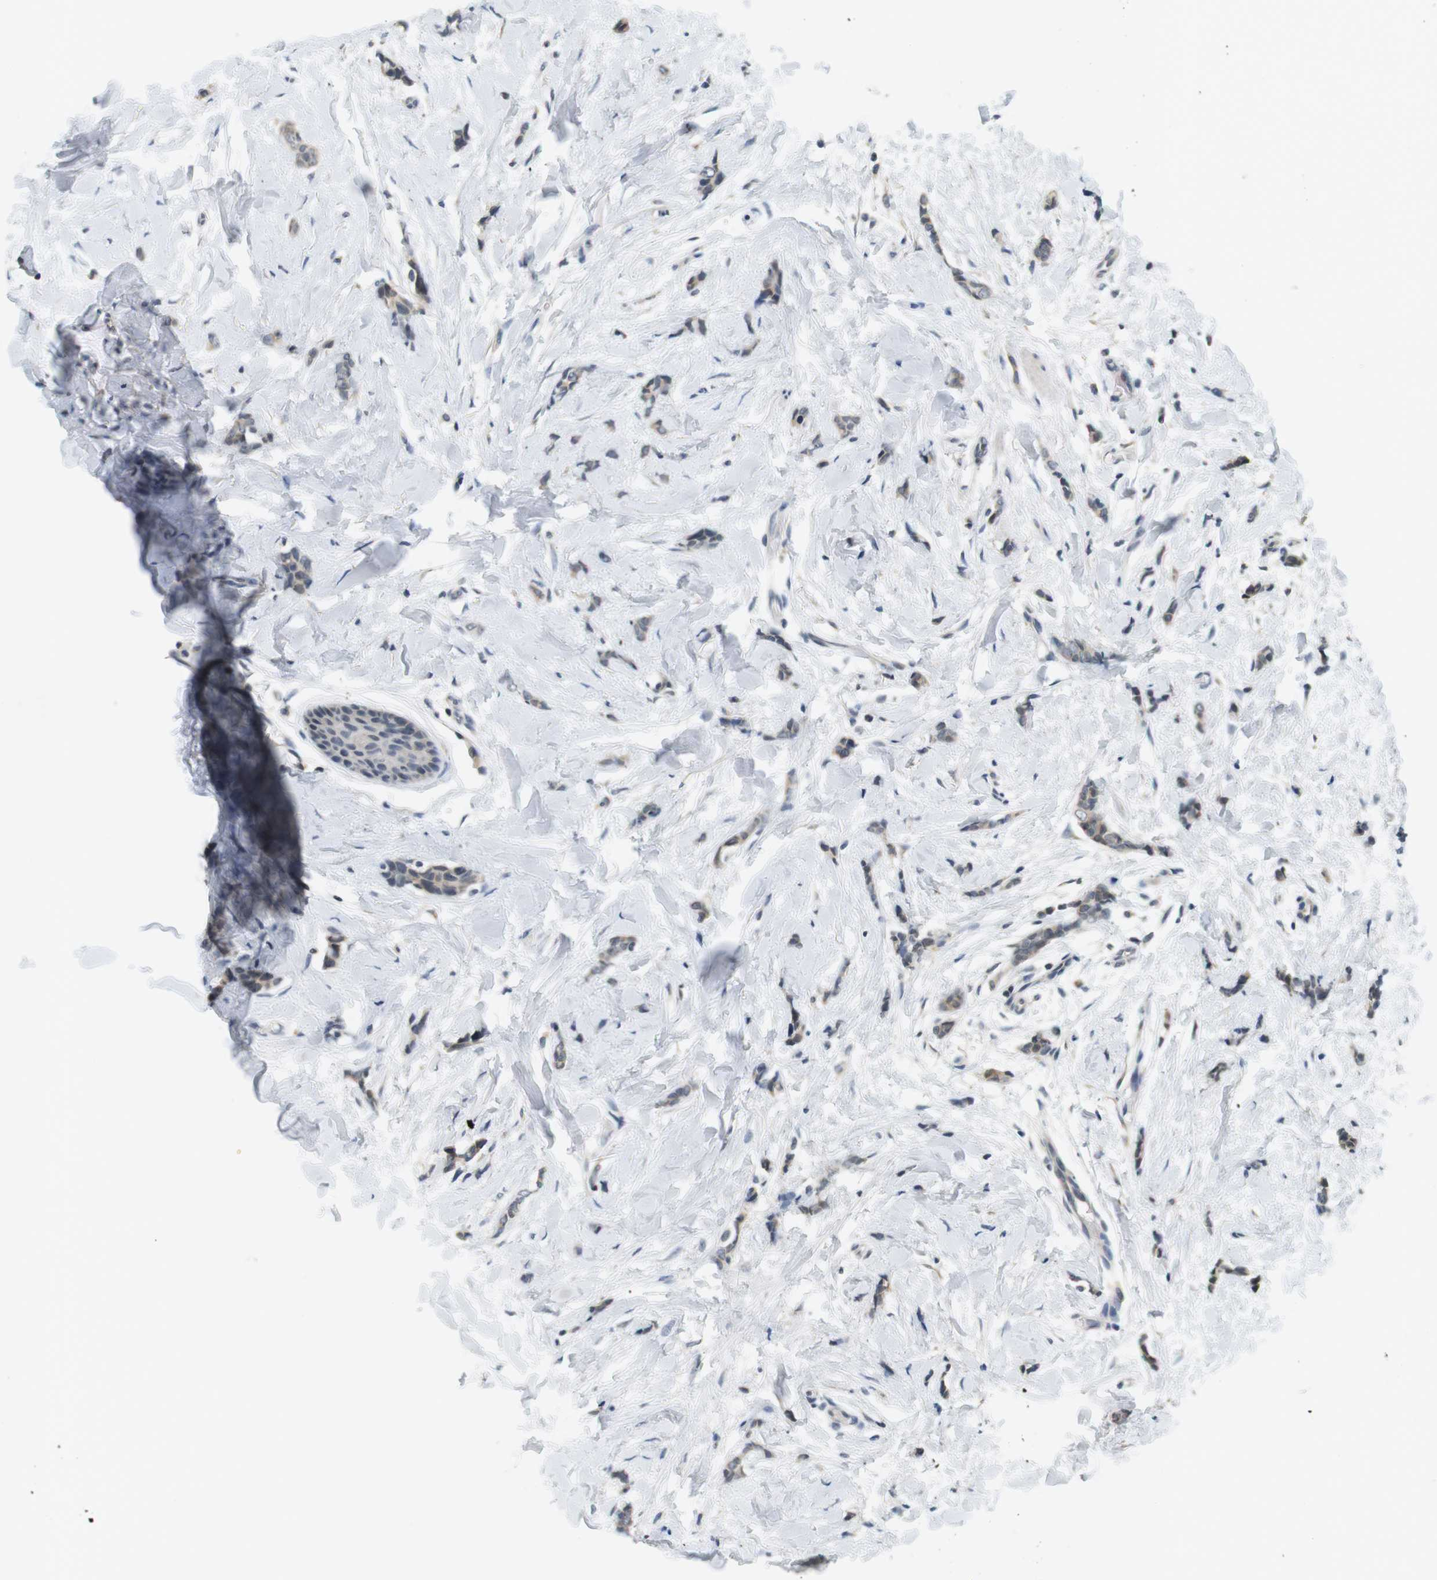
{"staining": {"intensity": "negative", "quantity": "none", "location": "none"}, "tissue": "breast cancer", "cell_type": "Tumor cells", "image_type": "cancer", "snomed": [{"axis": "morphology", "description": "Lobular carcinoma"}, {"axis": "topography", "description": "Skin"}, {"axis": "topography", "description": "Breast"}], "caption": "DAB immunohistochemical staining of breast cancer exhibits no significant expression in tumor cells.", "gene": "WNT7A", "patient": {"sex": "female", "age": 46}}